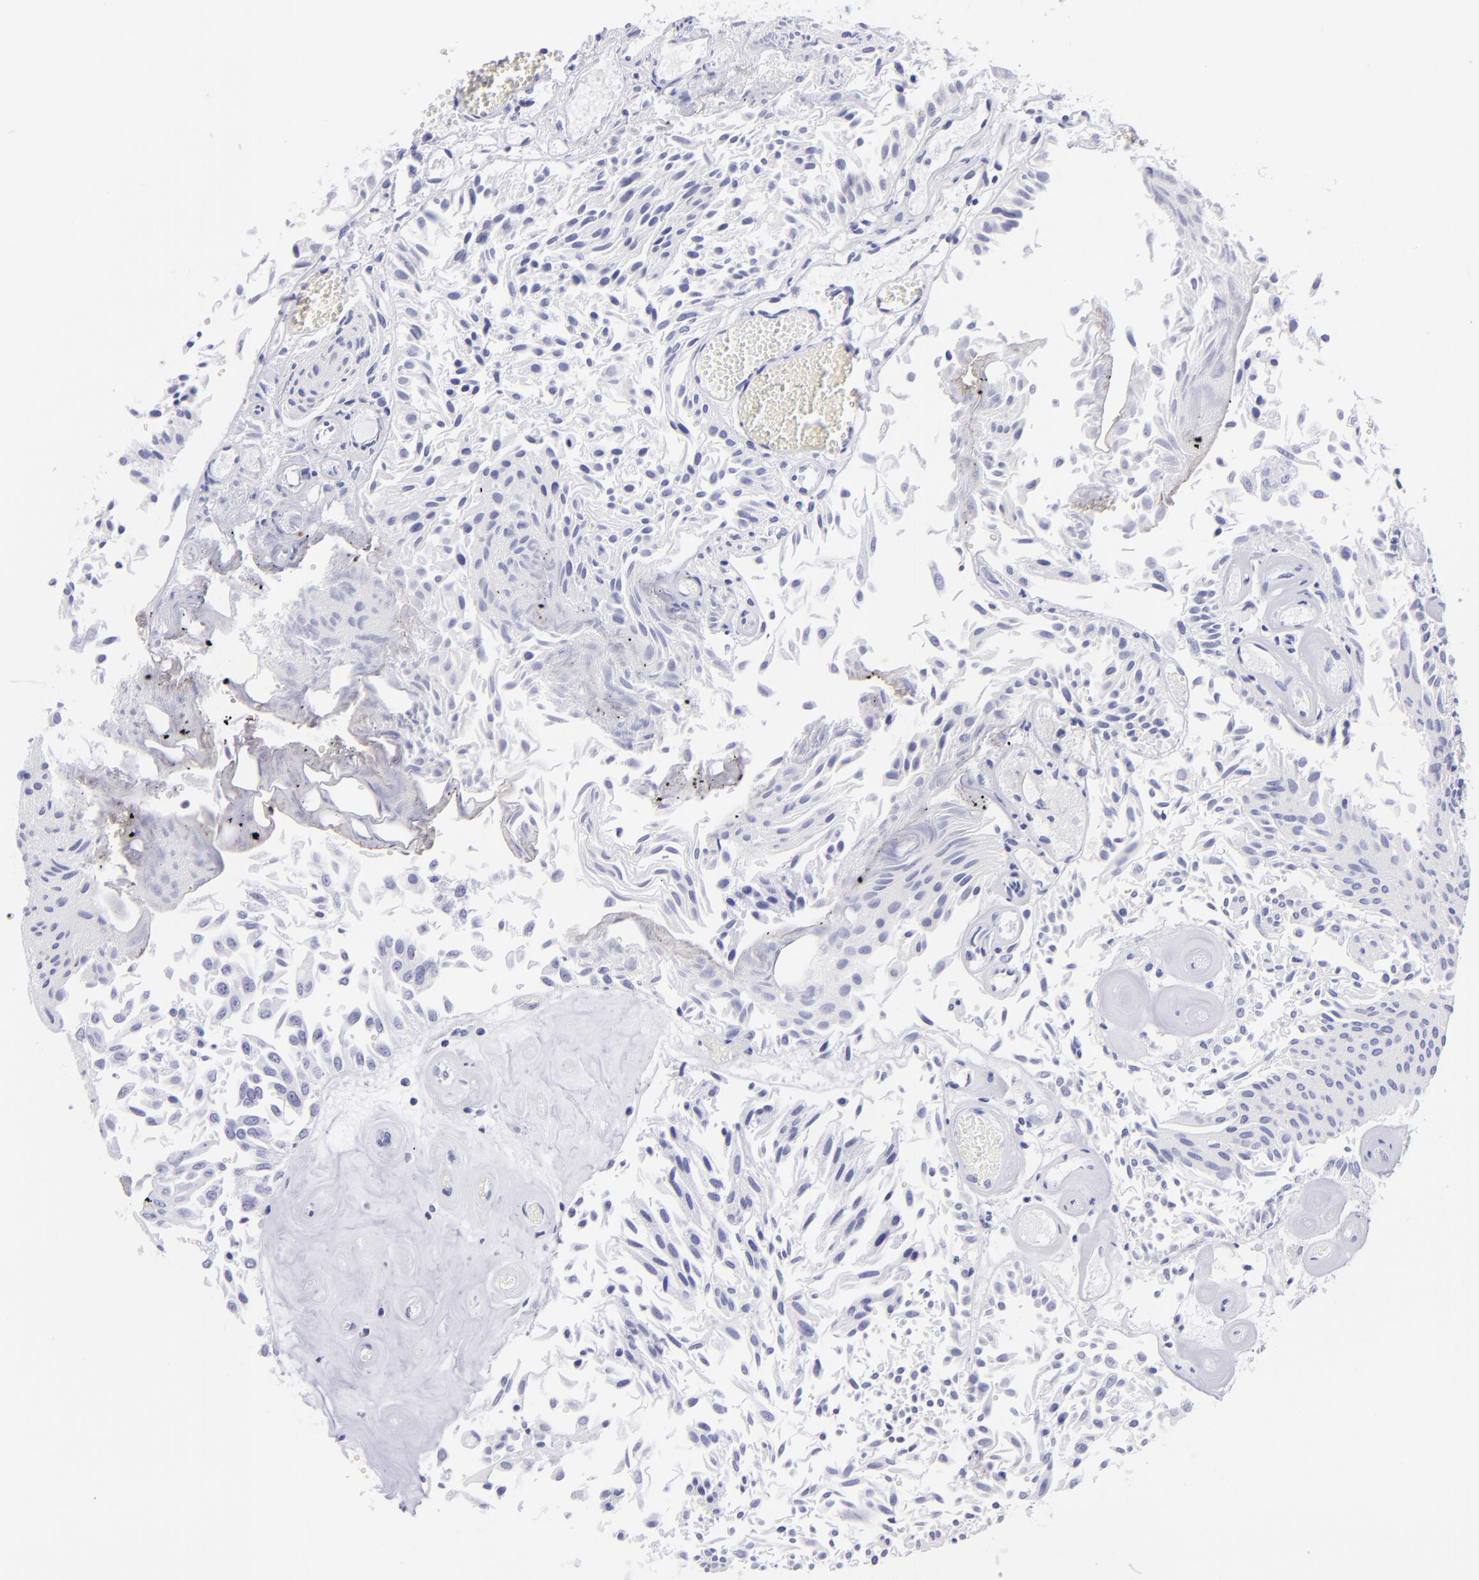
{"staining": {"intensity": "negative", "quantity": "none", "location": "none"}, "tissue": "urothelial cancer", "cell_type": "Tumor cells", "image_type": "cancer", "snomed": [{"axis": "morphology", "description": "Urothelial carcinoma, Low grade"}, {"axis": "topography", "description": "Urinary bladder"}], "caption": "There is no significant expression in tumor cells of low-grade urothelial carcinoma.", "gene": "PIP", "patient": {"sex": "male", "age": 86}}